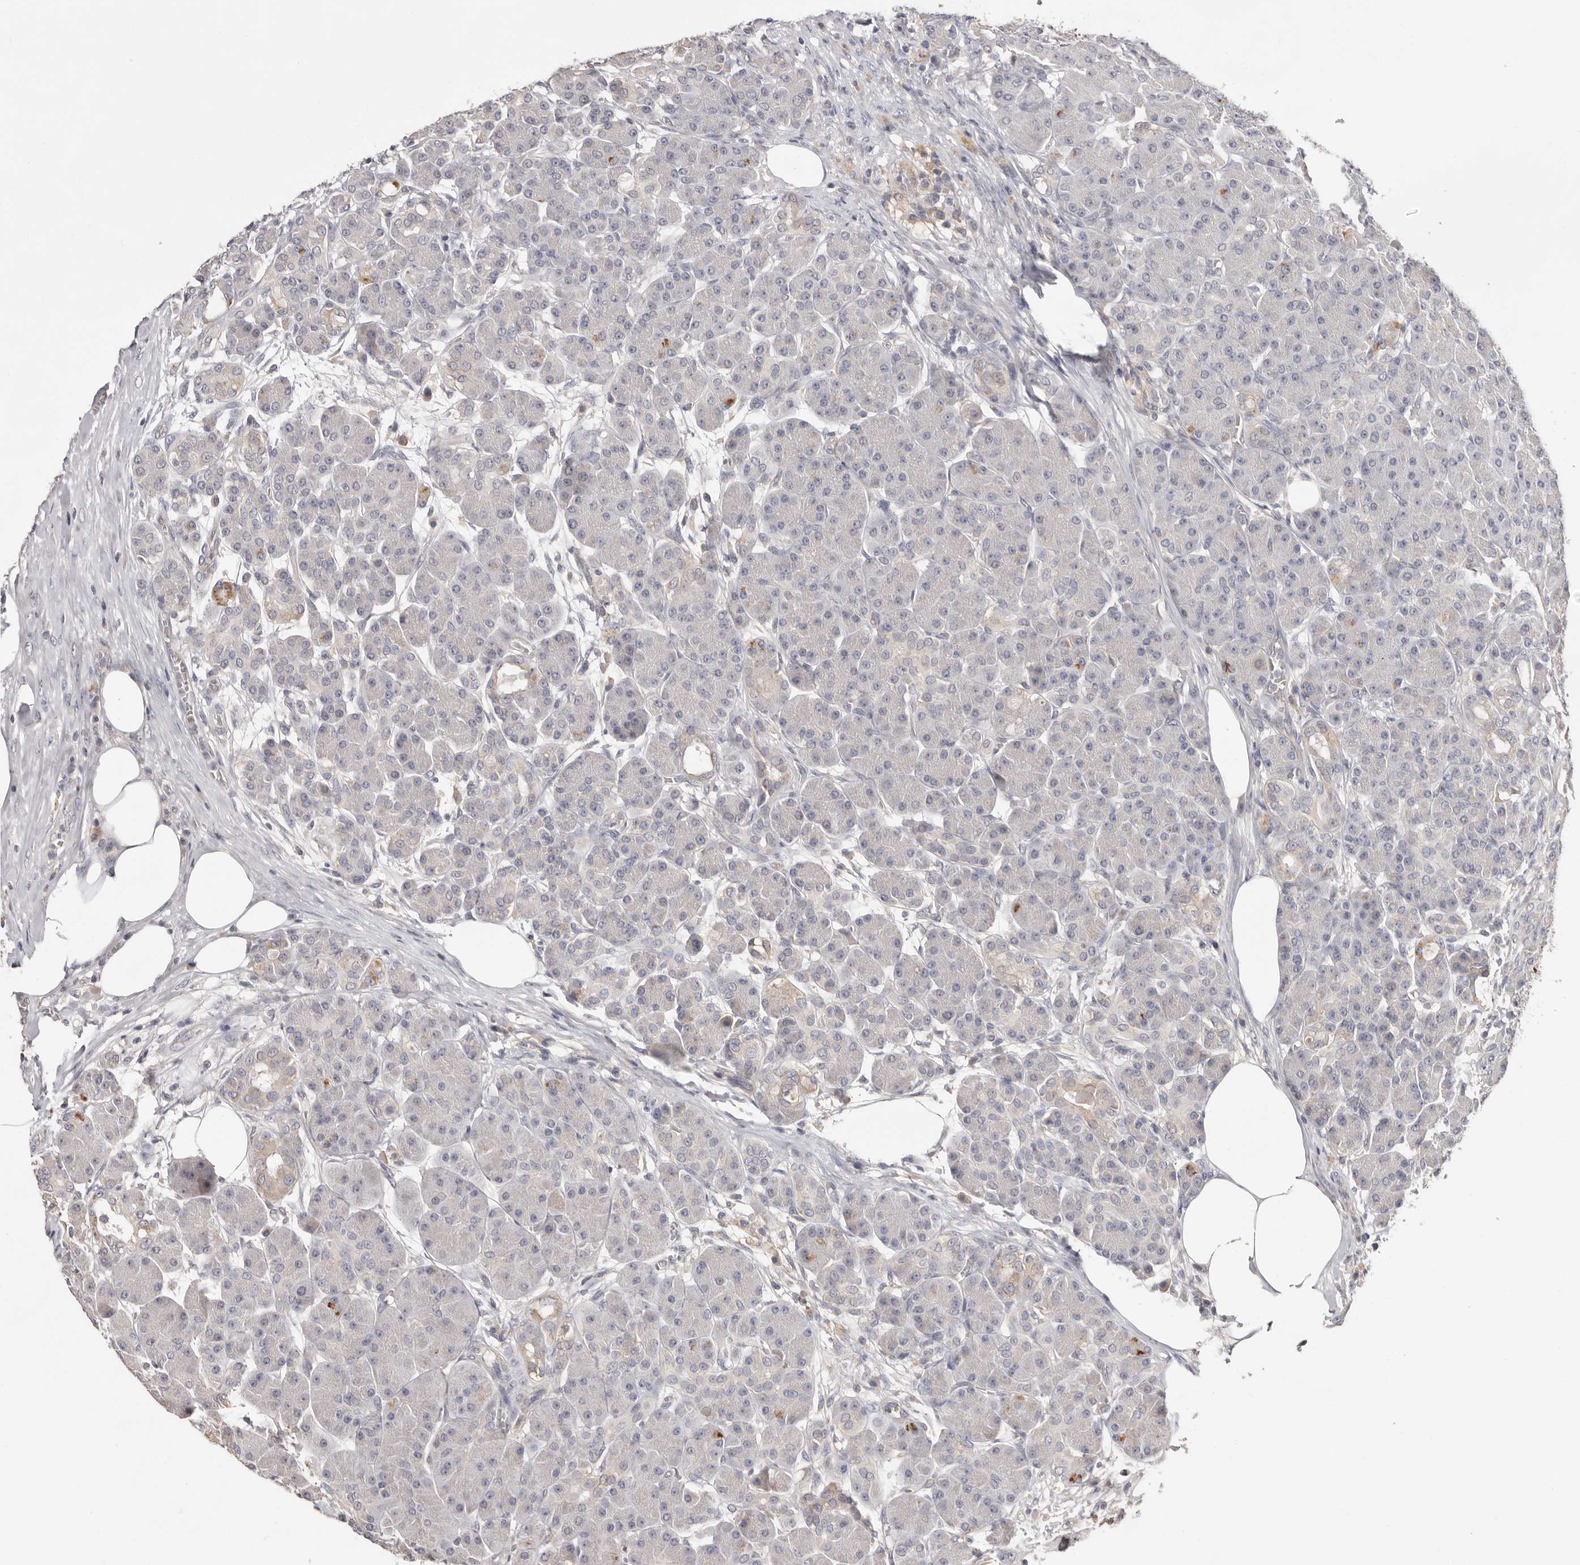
{"staining": {"intensity": "weak", "quantity": "<25%", "location": "cytoplasmic/membranous"}, "tissue": "pancreas", "cell_type": "Exocrine glandular cells", "image_type": "normal", "snomed": [{"axis": "morphology", "description": "Normal tissue, NOS"}, {"axis": "topography", "description": "Pancreas"}], "caption": "DAB (3,3'-diaminobenzidine) immunohistochemical staining of unremarkable pancreas displays no significant staining in exocrine glandular cells. (DAB (3,3'-diaminobenzidine) immunohistochemistry with hematoxylin counter stain).", "gene": "MMACHC", "patient": {"sex": "male", "age": 63}}